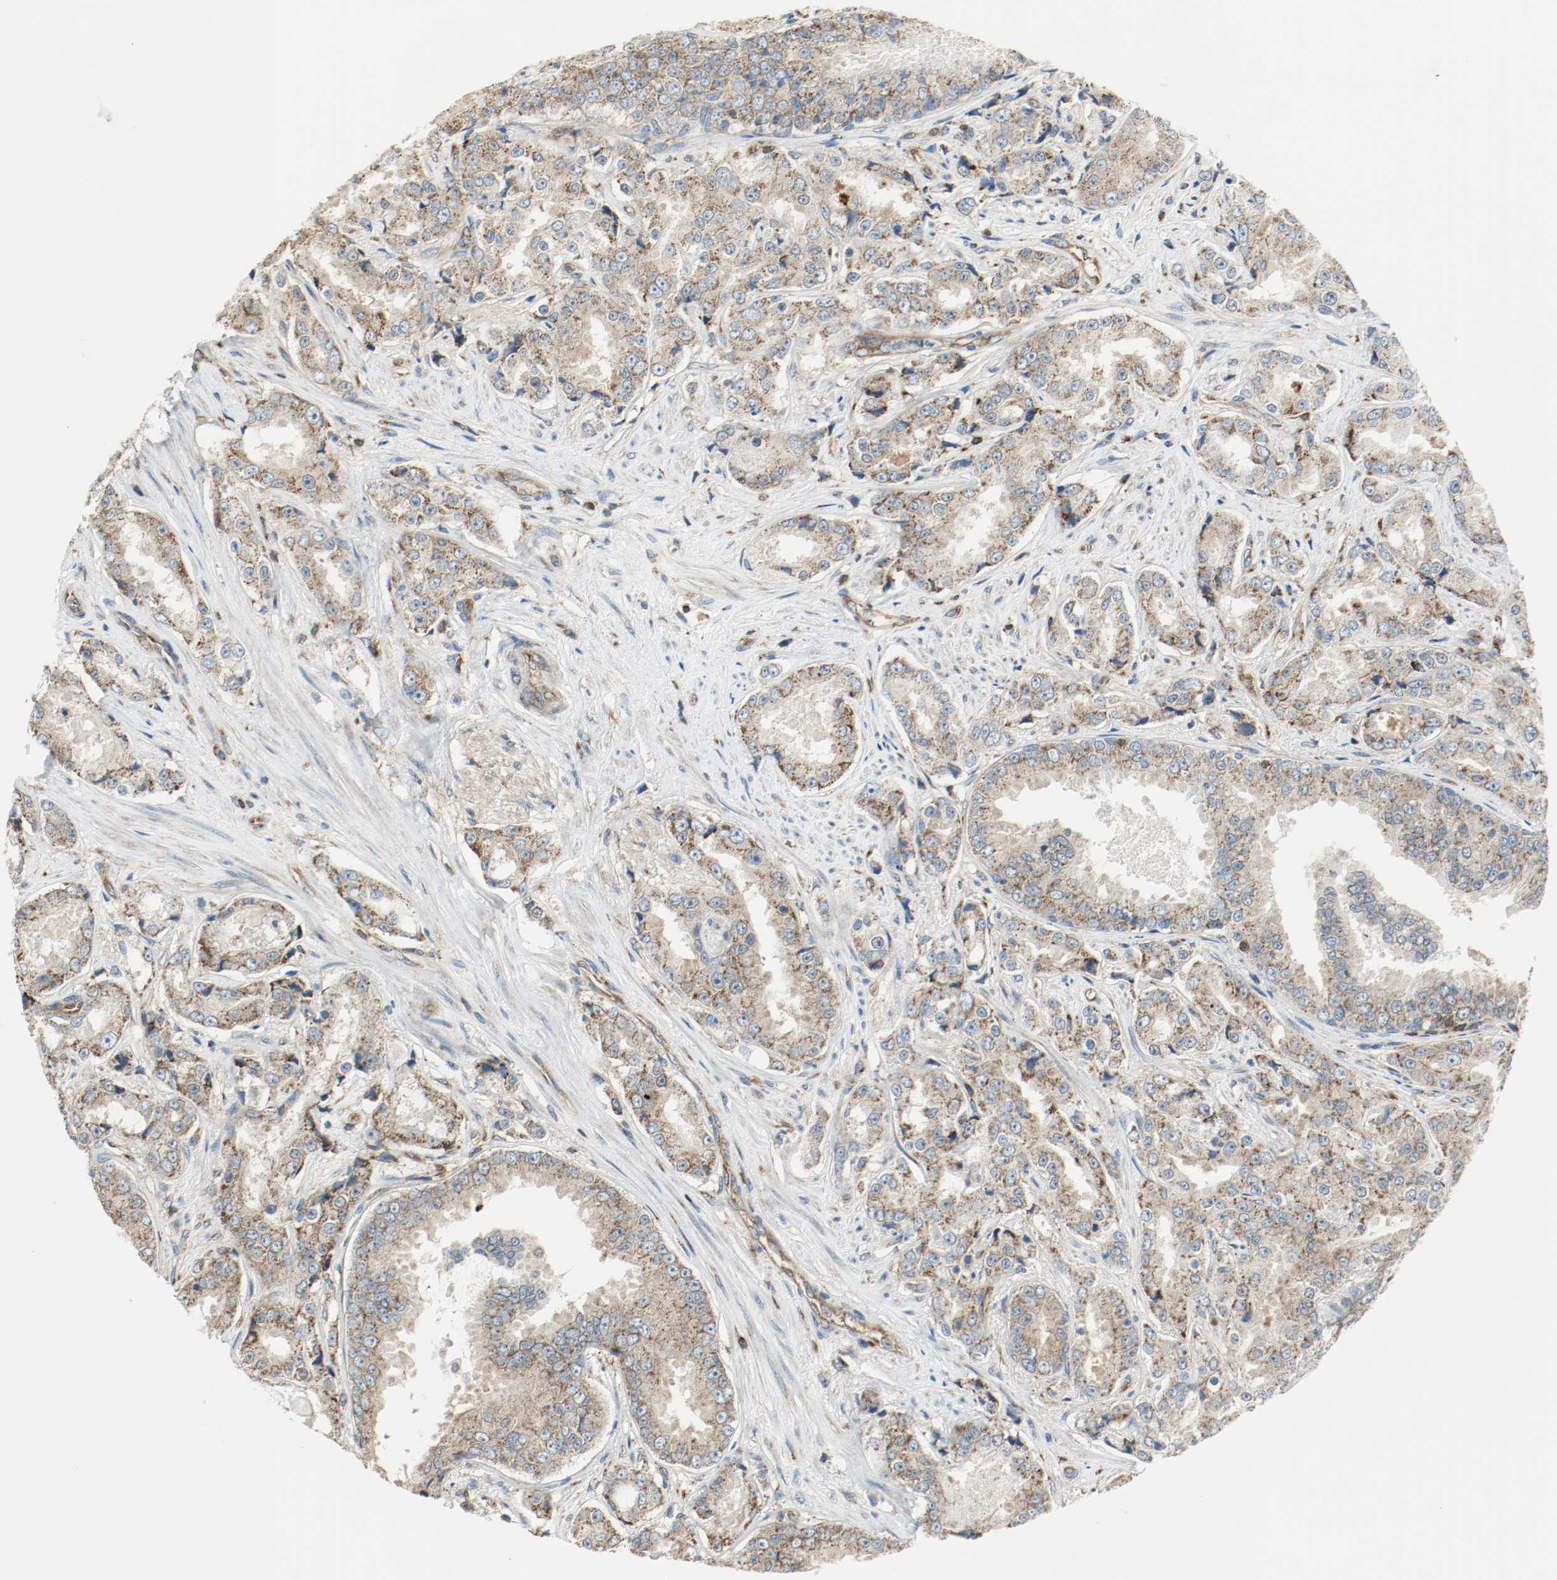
{"staining": {"intensity": "strong", "quantity": ">75%", "location": "cytoplasmic/membranous"}, "tissue": "prostate cancer", "cell_type": "Tumor cells", "image_type": "cancer", "snomed": [{"axis": "morphology", "description": "Adenocarcinoma, High grade"}, {"axis": "topography", "description": "Prostate"}], "caption": "Immunohistochemical staining of prostate adenocarcinoma (high-grade) reveals strong cytoplasmic/membranous protein expression in approximately >75% of tumor cells.", "gene": "PLCG1", "patient": {"sex": "male", "age": 73}}